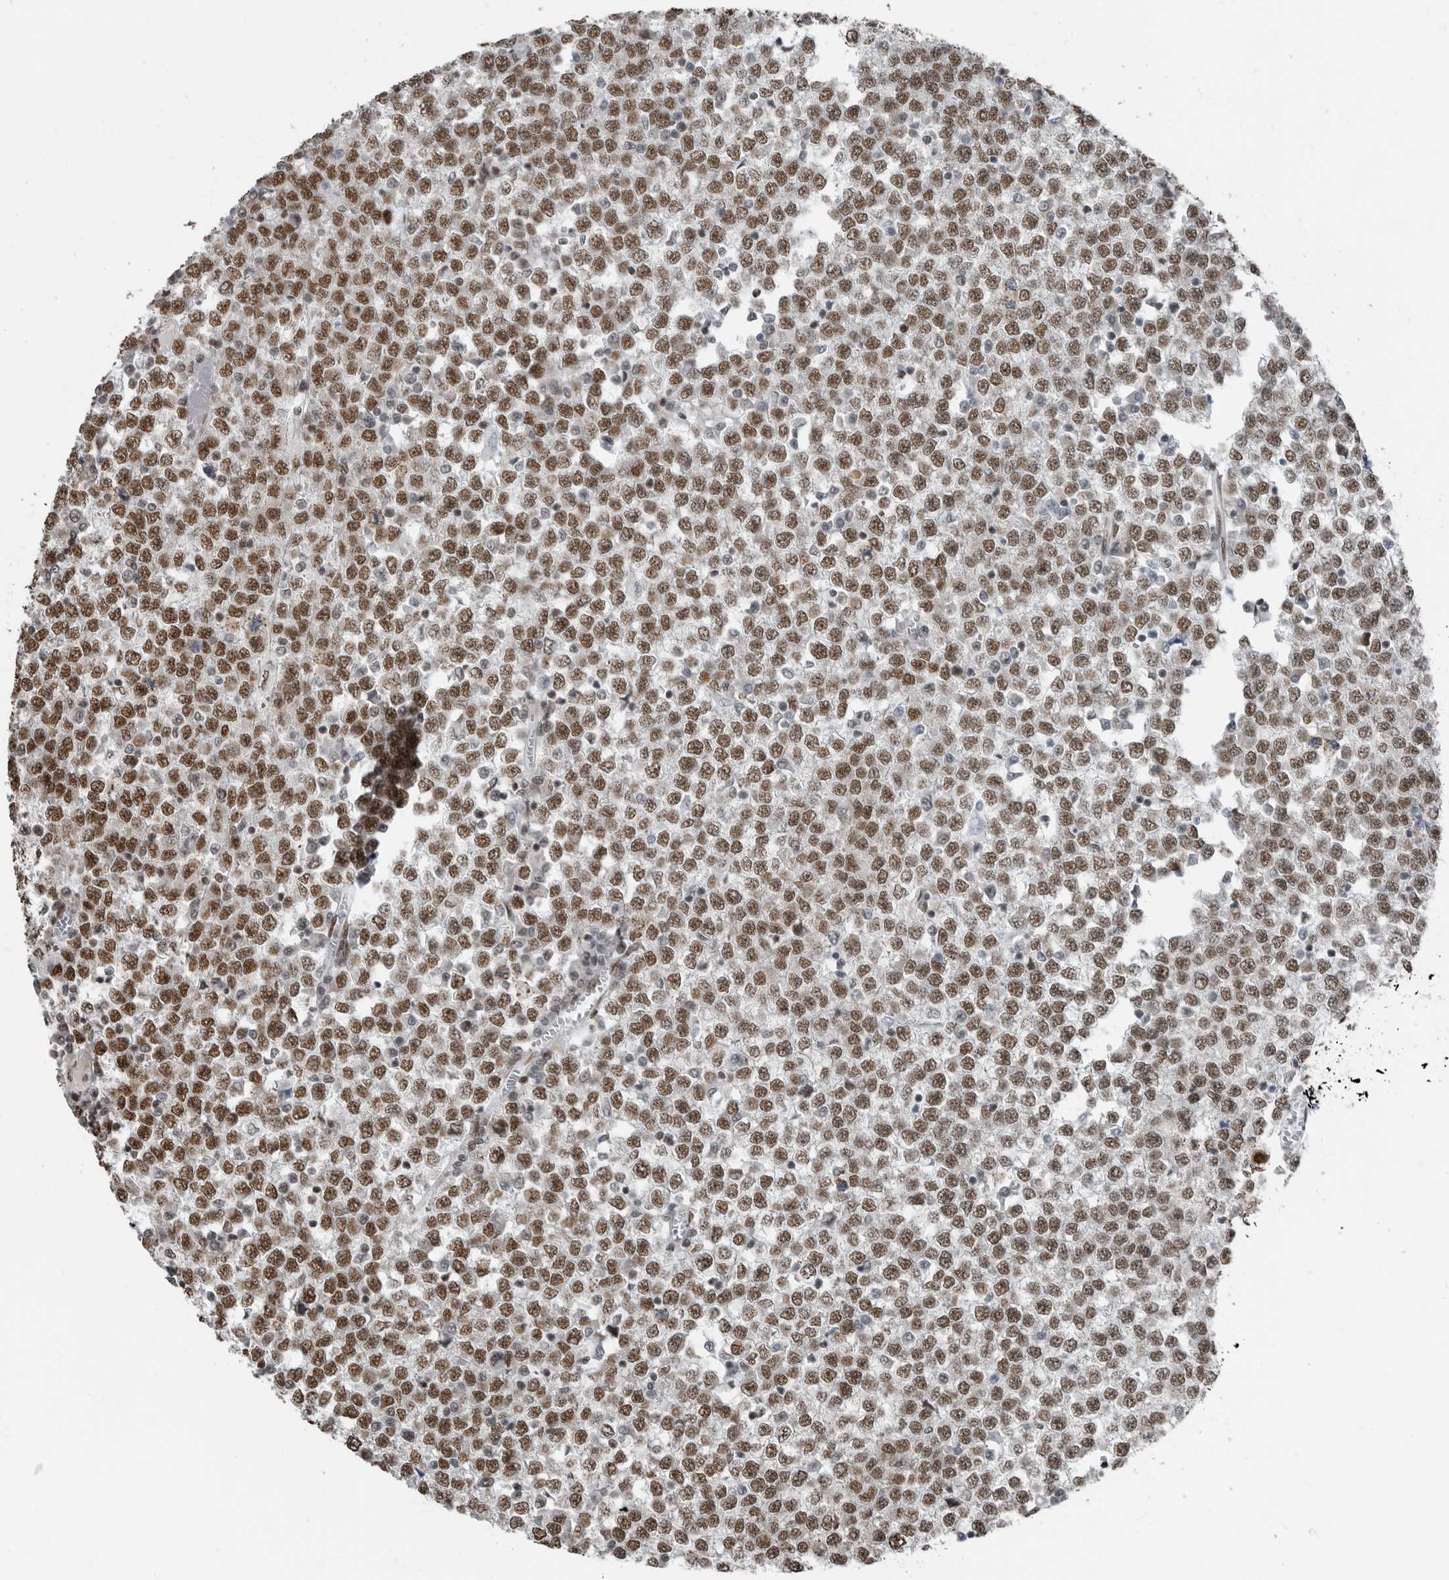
{"staining": {"intensity": "moderate", "quantity": ">75%", "location": "nuclear"}, "tissue": "testis cancer", "cell_type": "Tumor cells", "image_type": "cancer", "snomed": [{"axis": "morphology", "description": "Seminoma, NOS"}, {"axis": "topography", "description": "Testis"}], "caption": "Seminoma (testis) tissue shows moderate nuclear staining in approximately >75% of tumor cells, visualized by immunohistochemistry.", "gene": "BLZF1", "patient": {"sex": "male", "age": 65}}